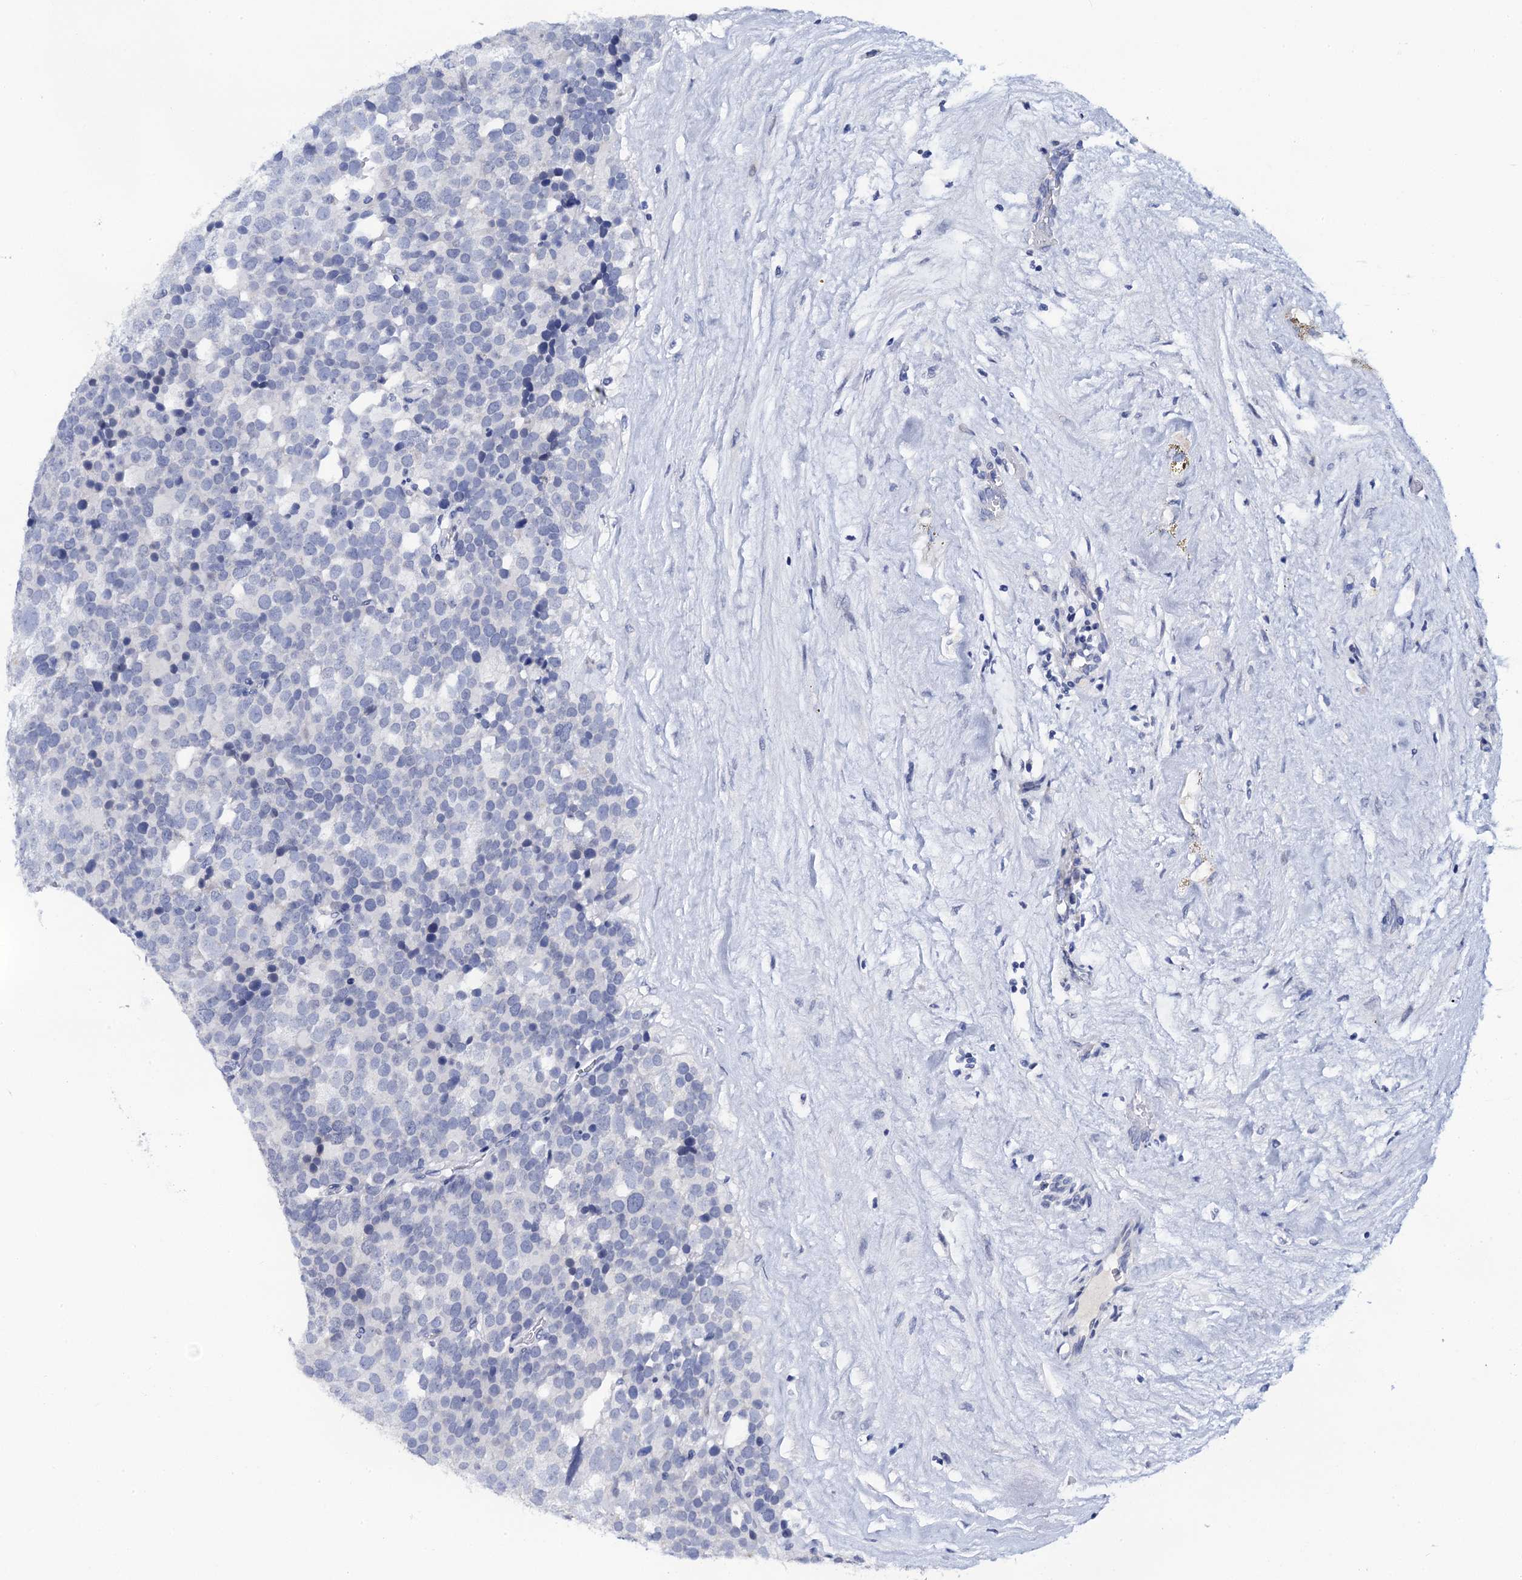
{"staining": {"intensity": "negative", "quantity": "none", "location": "none"}, "tissue": "testis cancer", "cell_type": "Tumor cells", "image_type": "cancer", "snomed": [{"axis": "morphology", "description": "Seminoma, NOS"}, {"axis": "topography", "description": "Testis"}], "caption": "Human testis cancer stained for a protein using immunohistochemistry (IHC) reveals no positivity in tumor cells.", "gene": "LYPD3", "patient": {"sex": "male", "age": 71}}